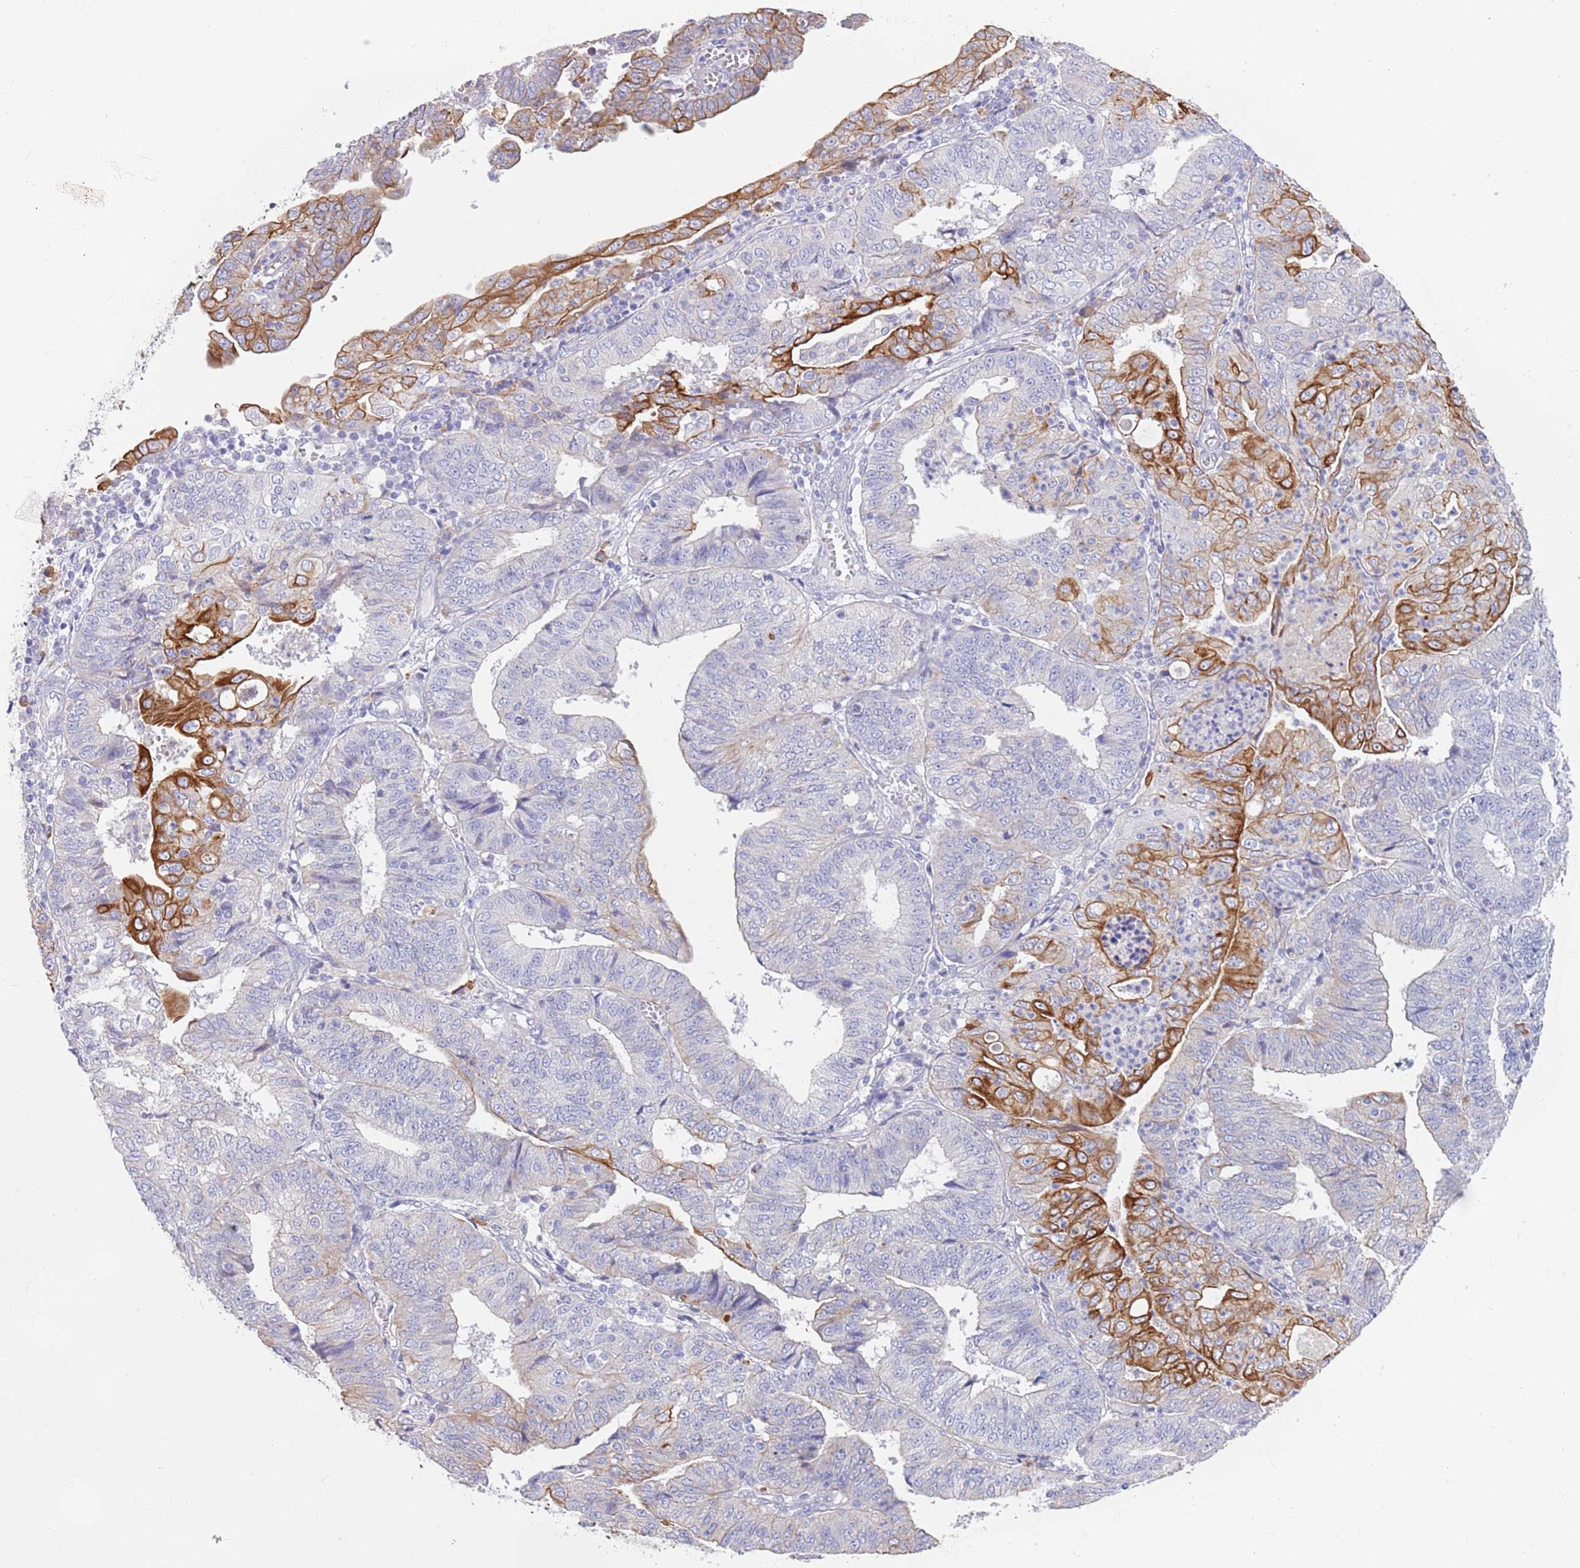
{"staining": {"intensity": "strong", "quantity": "<25%", "location": "cytoplasmic/membranous"}, "tissue": "endometrial cancer", "cell_type": "Tumor cells", "image_type": "cancer", "snomed": [{"axis": "morphology", "description": "Adenocarcinoma, NOS"}, {"axis": "topography", "description": "Endometrium"}], "caption": "Human endometrial cancer stained with a brown dye reveals strong cytoplasmic/membranous positive expression in about <25% of tumor cells.", "gene": "CCDC149", "patient": {"sex": "female", "age": 56}}